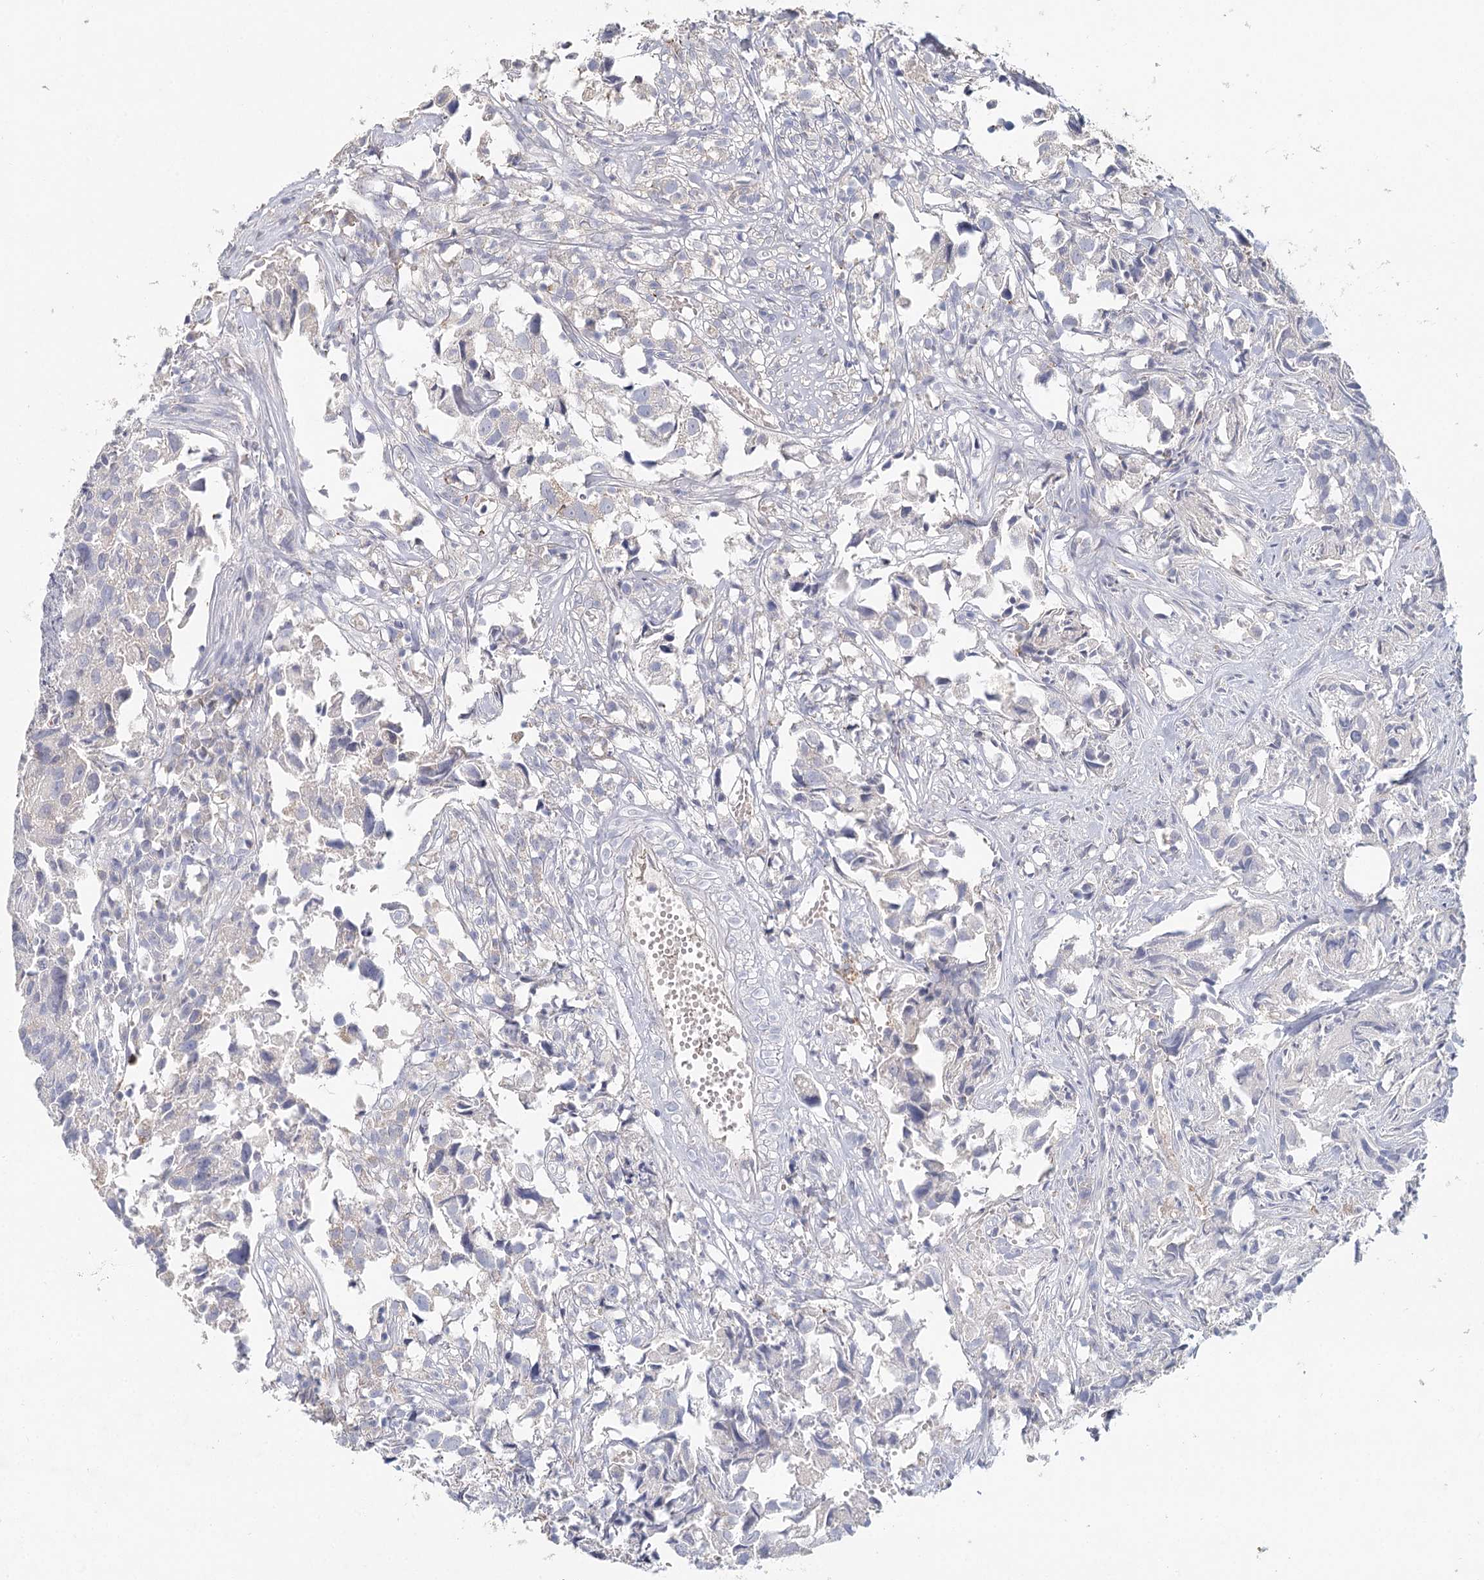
{"staining": {"intensity": "negative", "quantity": "none", "location": "none"}, "tissue": "urothelial cancer", "cell_type": "Tumor cells", "image_type": "cancer", "snomed": [{"axis": "morphology", "description": "Urothelial carcinoma, High grade"}, {"axis": "topography", "description": "Urinary bladder"}], "caption": "Immunohistochemical staining of human urothelial cancer shows no significant staining in tumor cells. (Immunohistochemistry, brightfield microscopy, high magnification).", "gene": "ARHGAP44", "patient": {"sex": "female", "age": 75}}